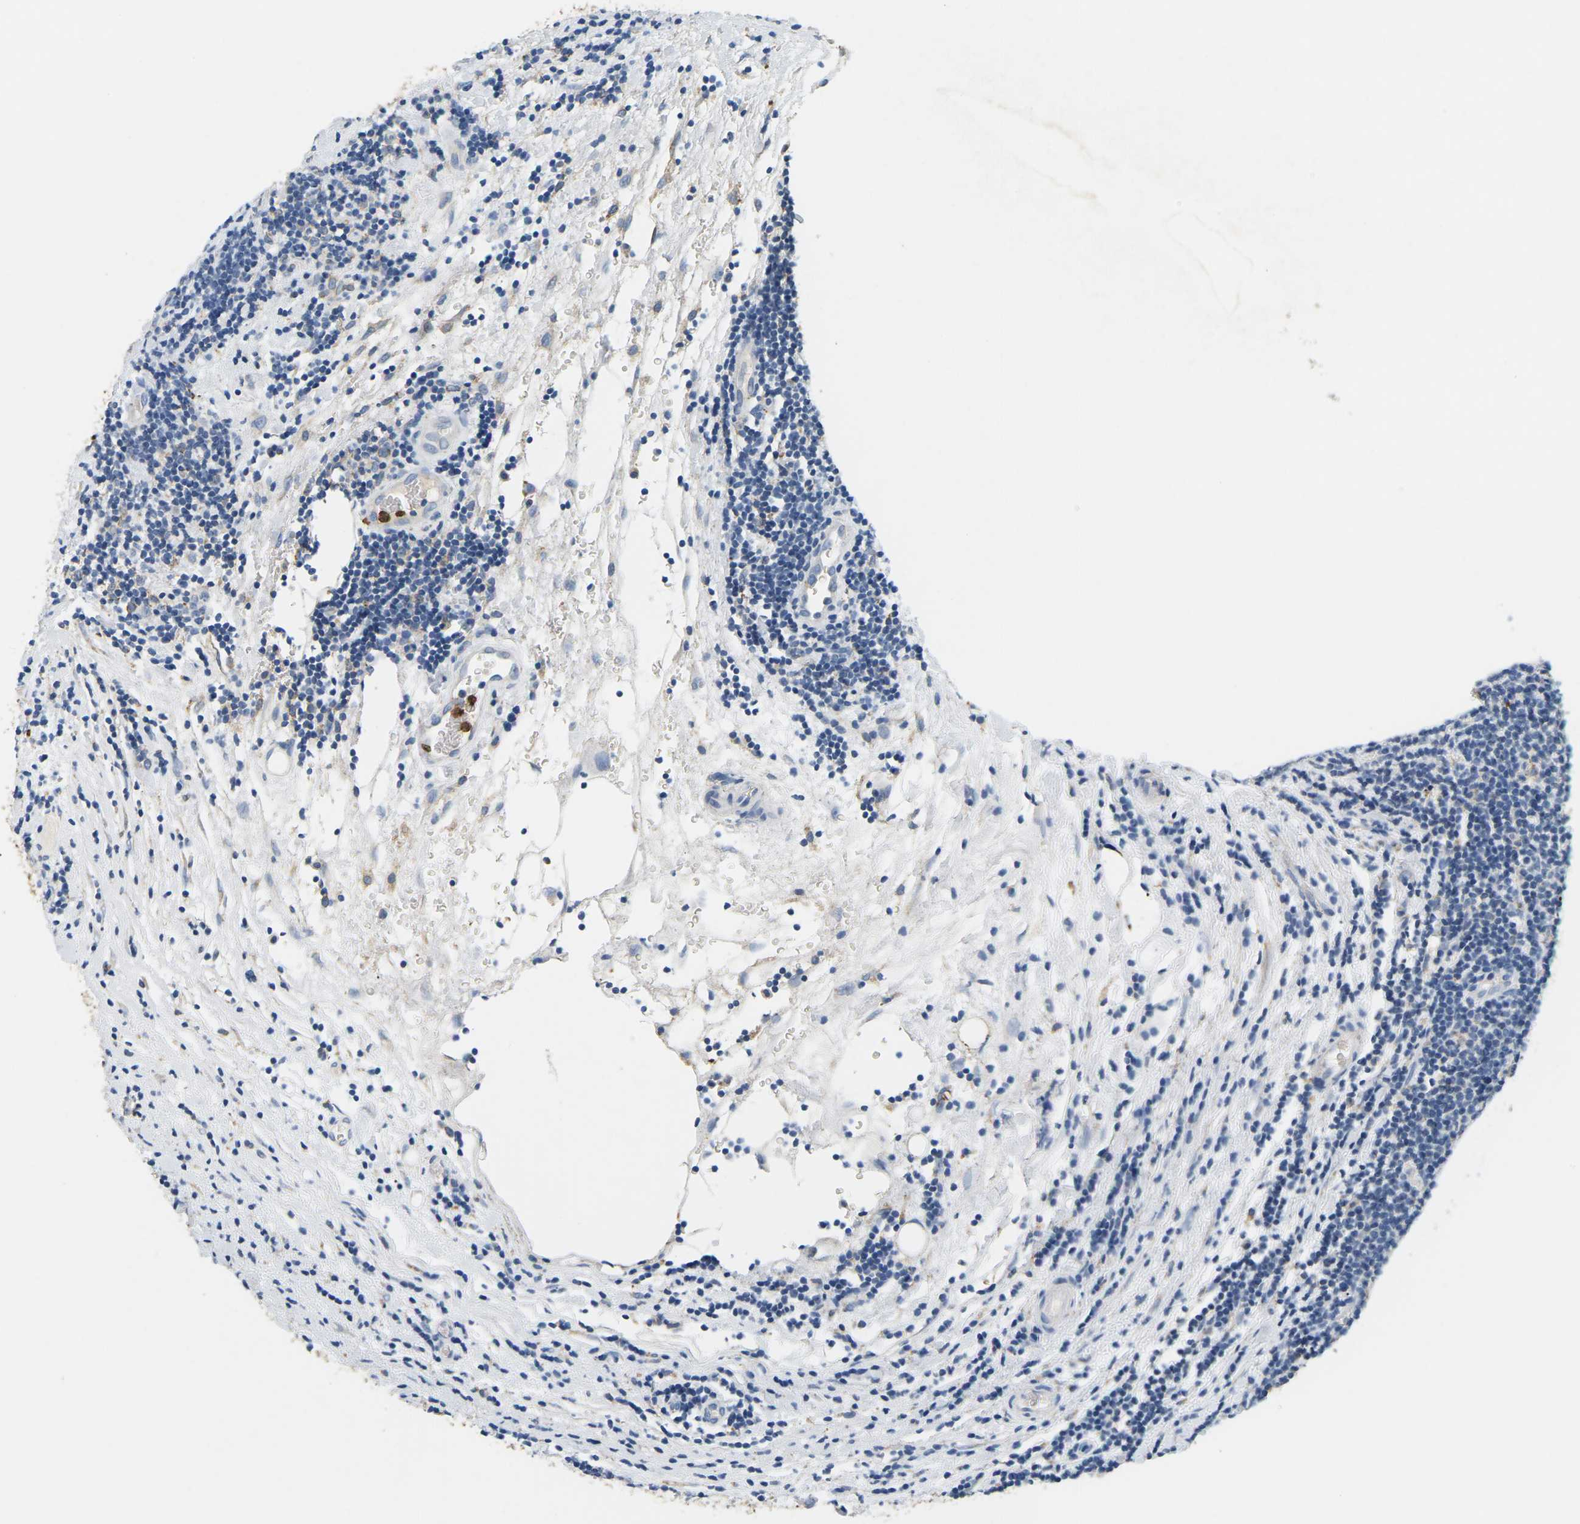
{"staining": {"intensity": "negative", "quantity": "none", "location": "none"}, "tissue": "lymphoma", "cell_type": "Tumor cells", "image_type": "cancer", "snomed": [{"axis": "morphology", "description": "Malignant lymphoma, non-Hodgkin's type, Low grade"}, {"axis": "topography", "description": "Lymph node"}], "caption": "DAB (3,3'-diaminobenzidine) immunohistochemical staining of human lymphoma shows no significant staining in tumor cells.", "gene": "ADM", "patient": {"sex": "male", "age": 83}}